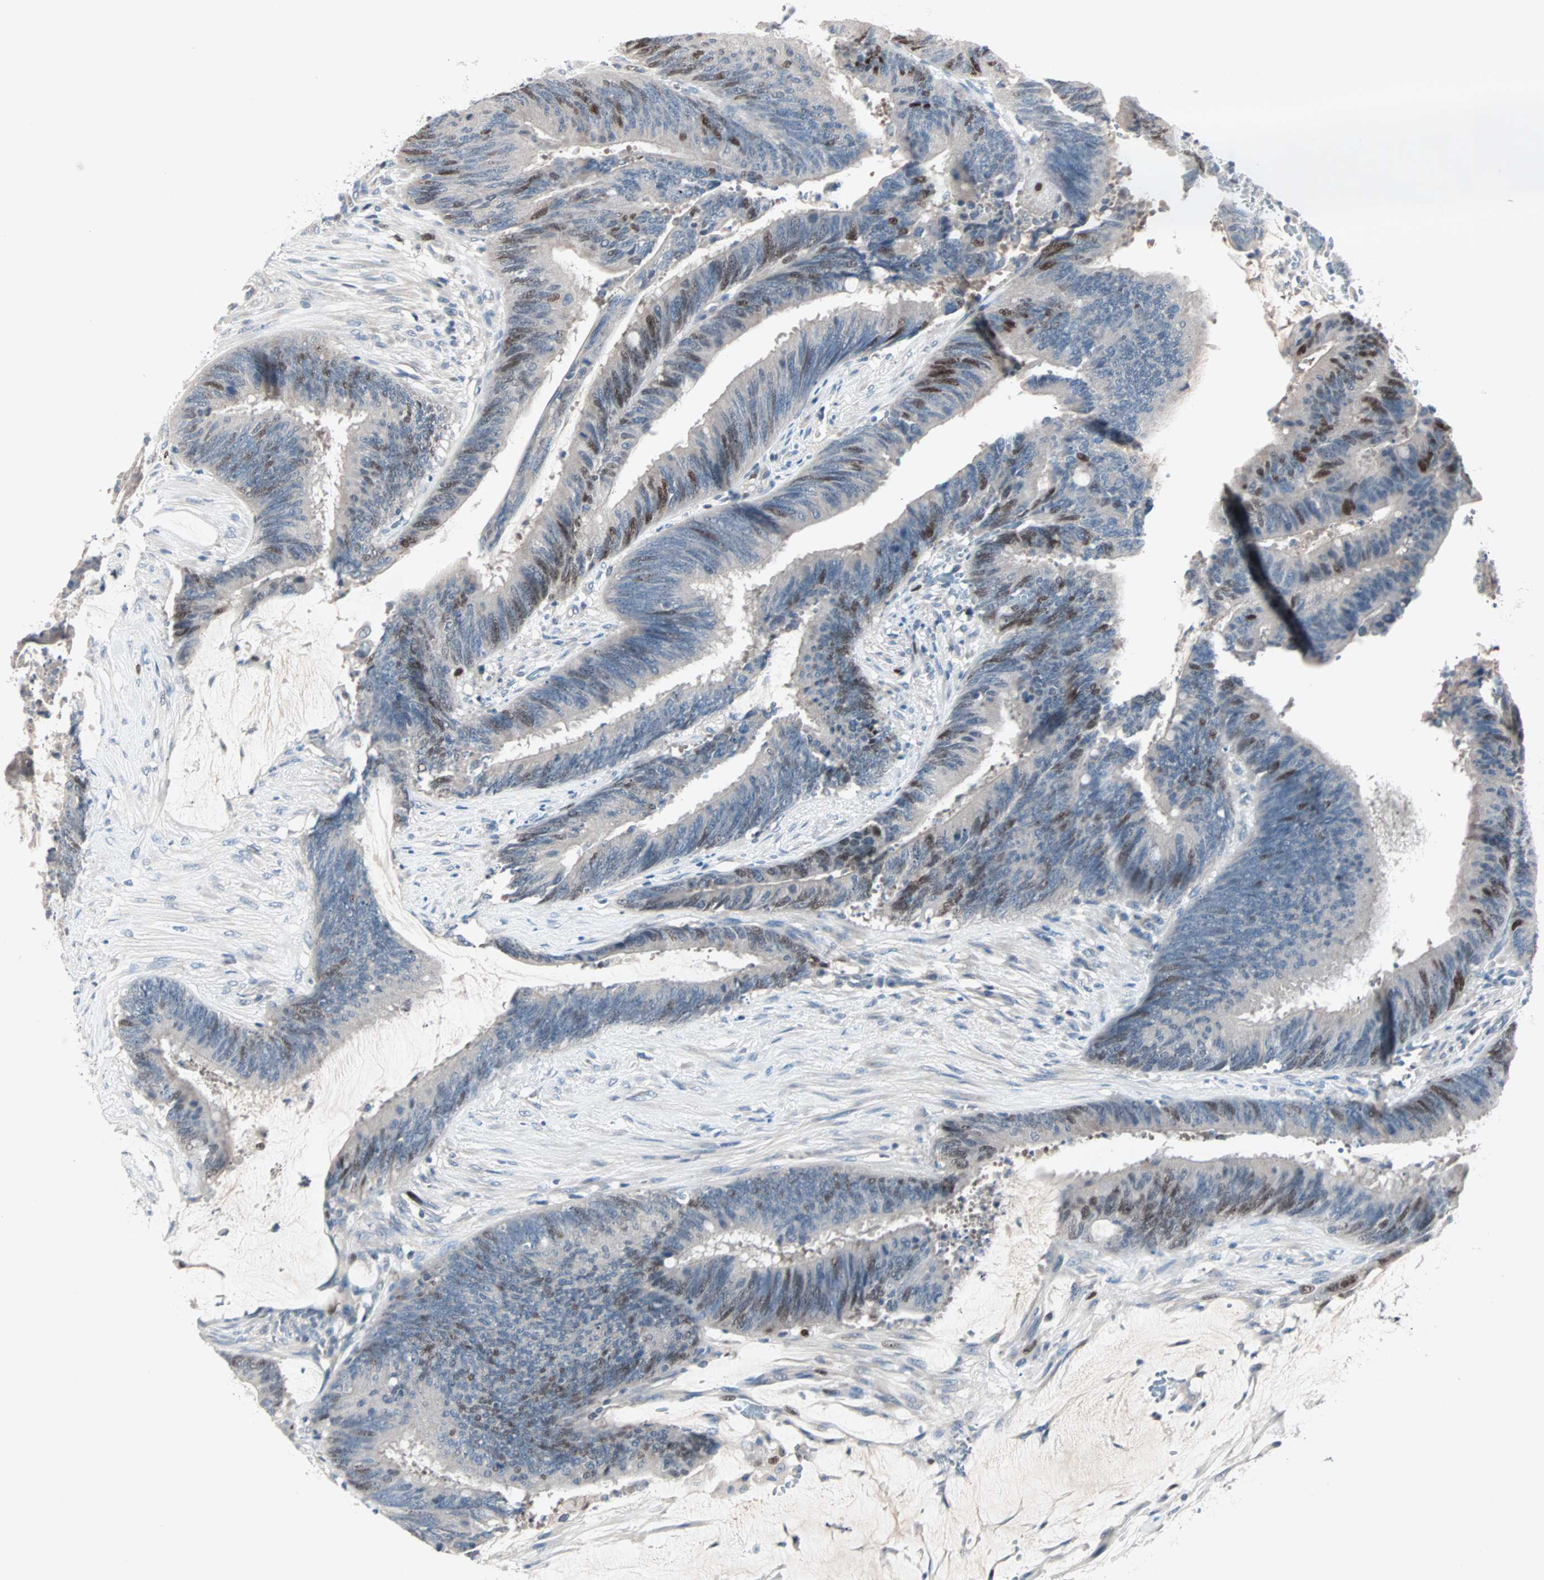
{"staining": {"intensity": "strong", "quantity": "<25%", "location": "nuclear"}, "tissue": "colorectal cancer", "cell_type": "Tumor cells", "image_type": "cancer", "snomed": [{"axis": "morphology", "description": "Adenocarcinoma, NOS"}, {"axis": "topography", "description": "Rectum"}], "caption": "High-magnification brightfield microscopy of adenocarcinoma (colorectal) stained with DAB (3,3'-diaminobenzidine) (brown) and counterstained with hematoxylin (blue). tumor cells exhibit strong nuclear staining is appreciated in about<25% of cells. (DAB IHC, brown staining for protein, blue staining for nuclei).", "gene": "CCNE2", "patient": {"sex": "female", "age": 66}}